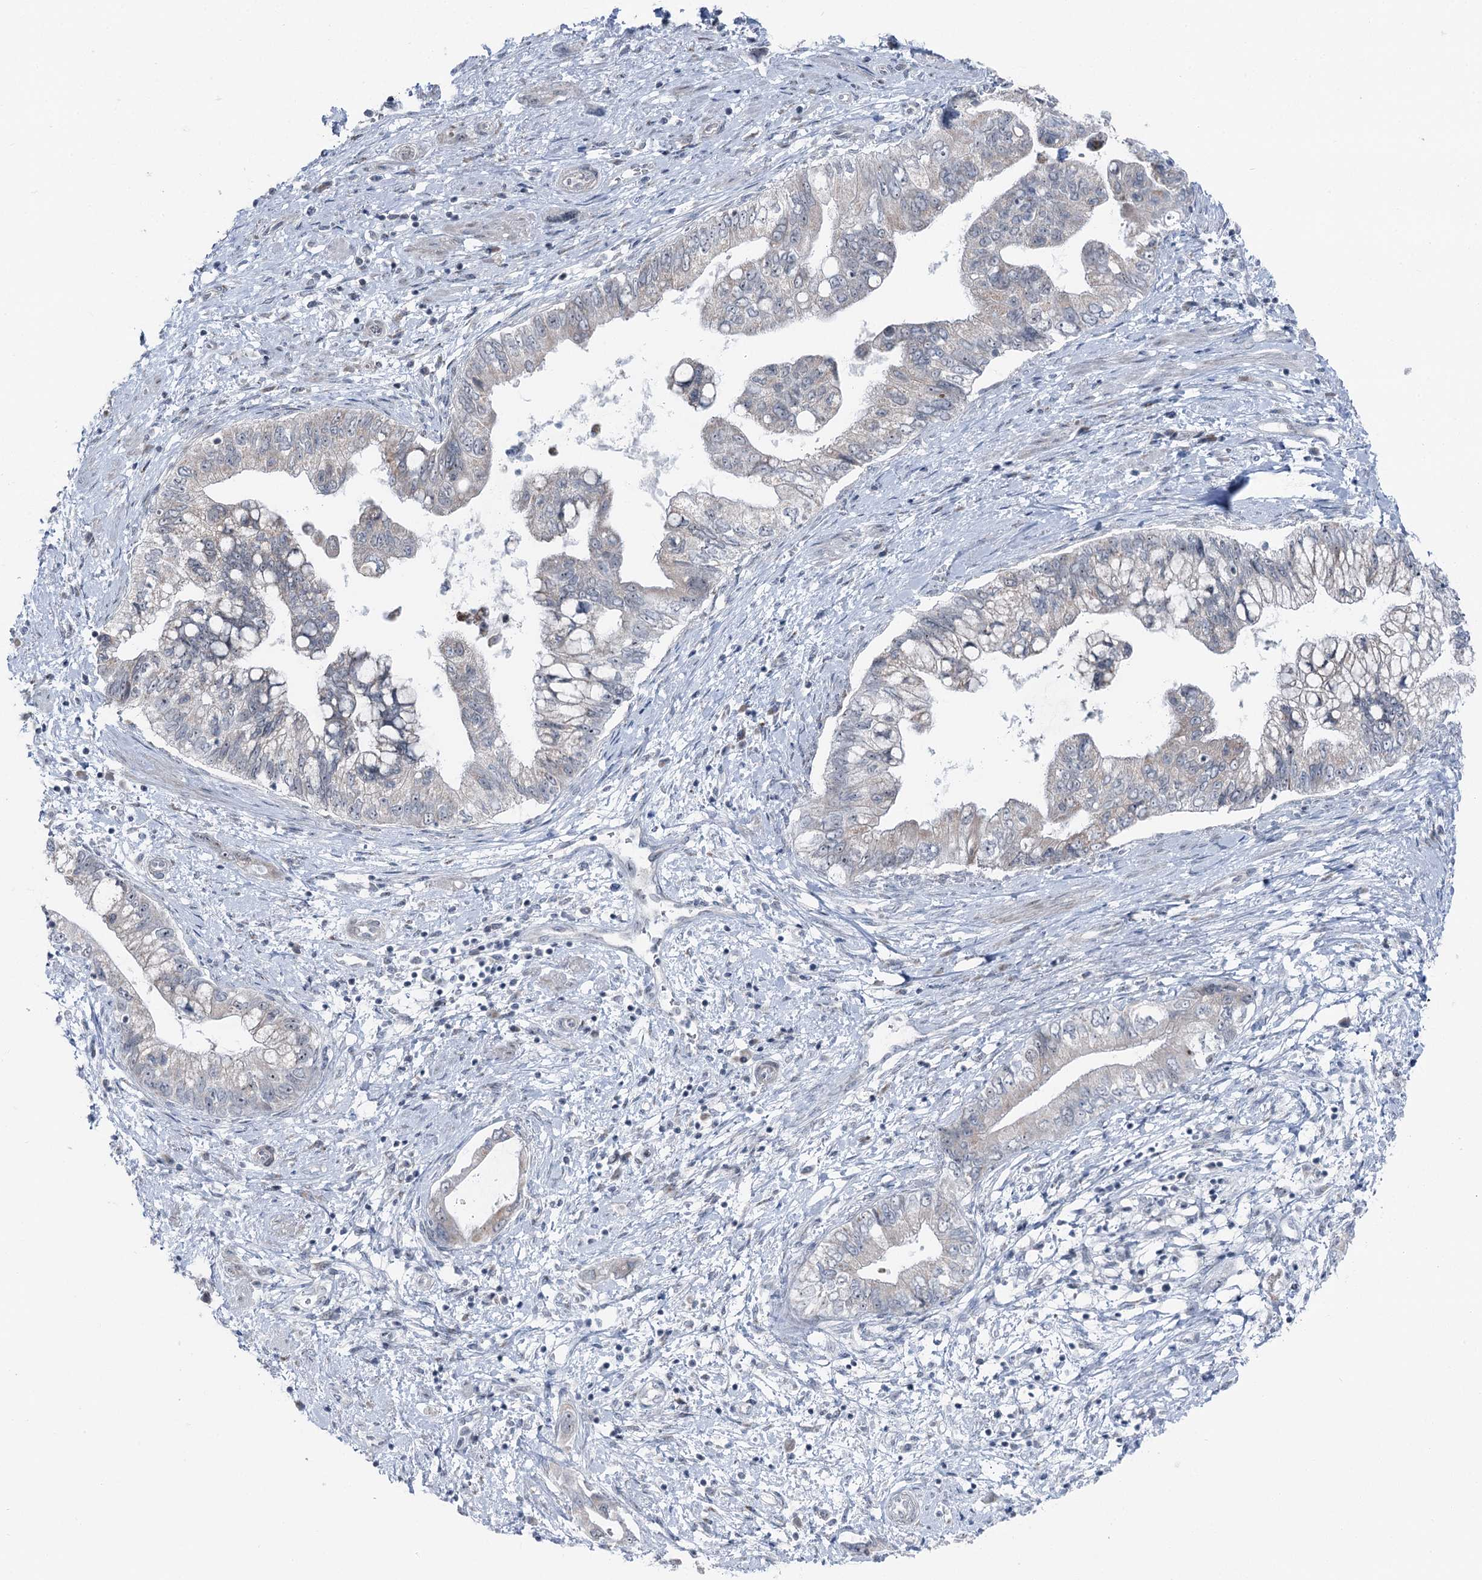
{"staining": {"intensity": "negative", "quantity": "none", "location": "none"}, "tissue": "pancreatic cancer", "cell_type": "Tumor cells", "image_type": "cancer", "snomed": [{"axis": "morphology", "description": "Adenocarcinoma, NOS"}, {"axis": "topography", "description": "Pancreas"}], "caption": "Immunohistochemical staining of human pancreatic cancer (adenocarcinoma) reveals no significant staining in tumor cells.", "gene": "STEEP1", "patient": {"sex": "female", "age": 73}}